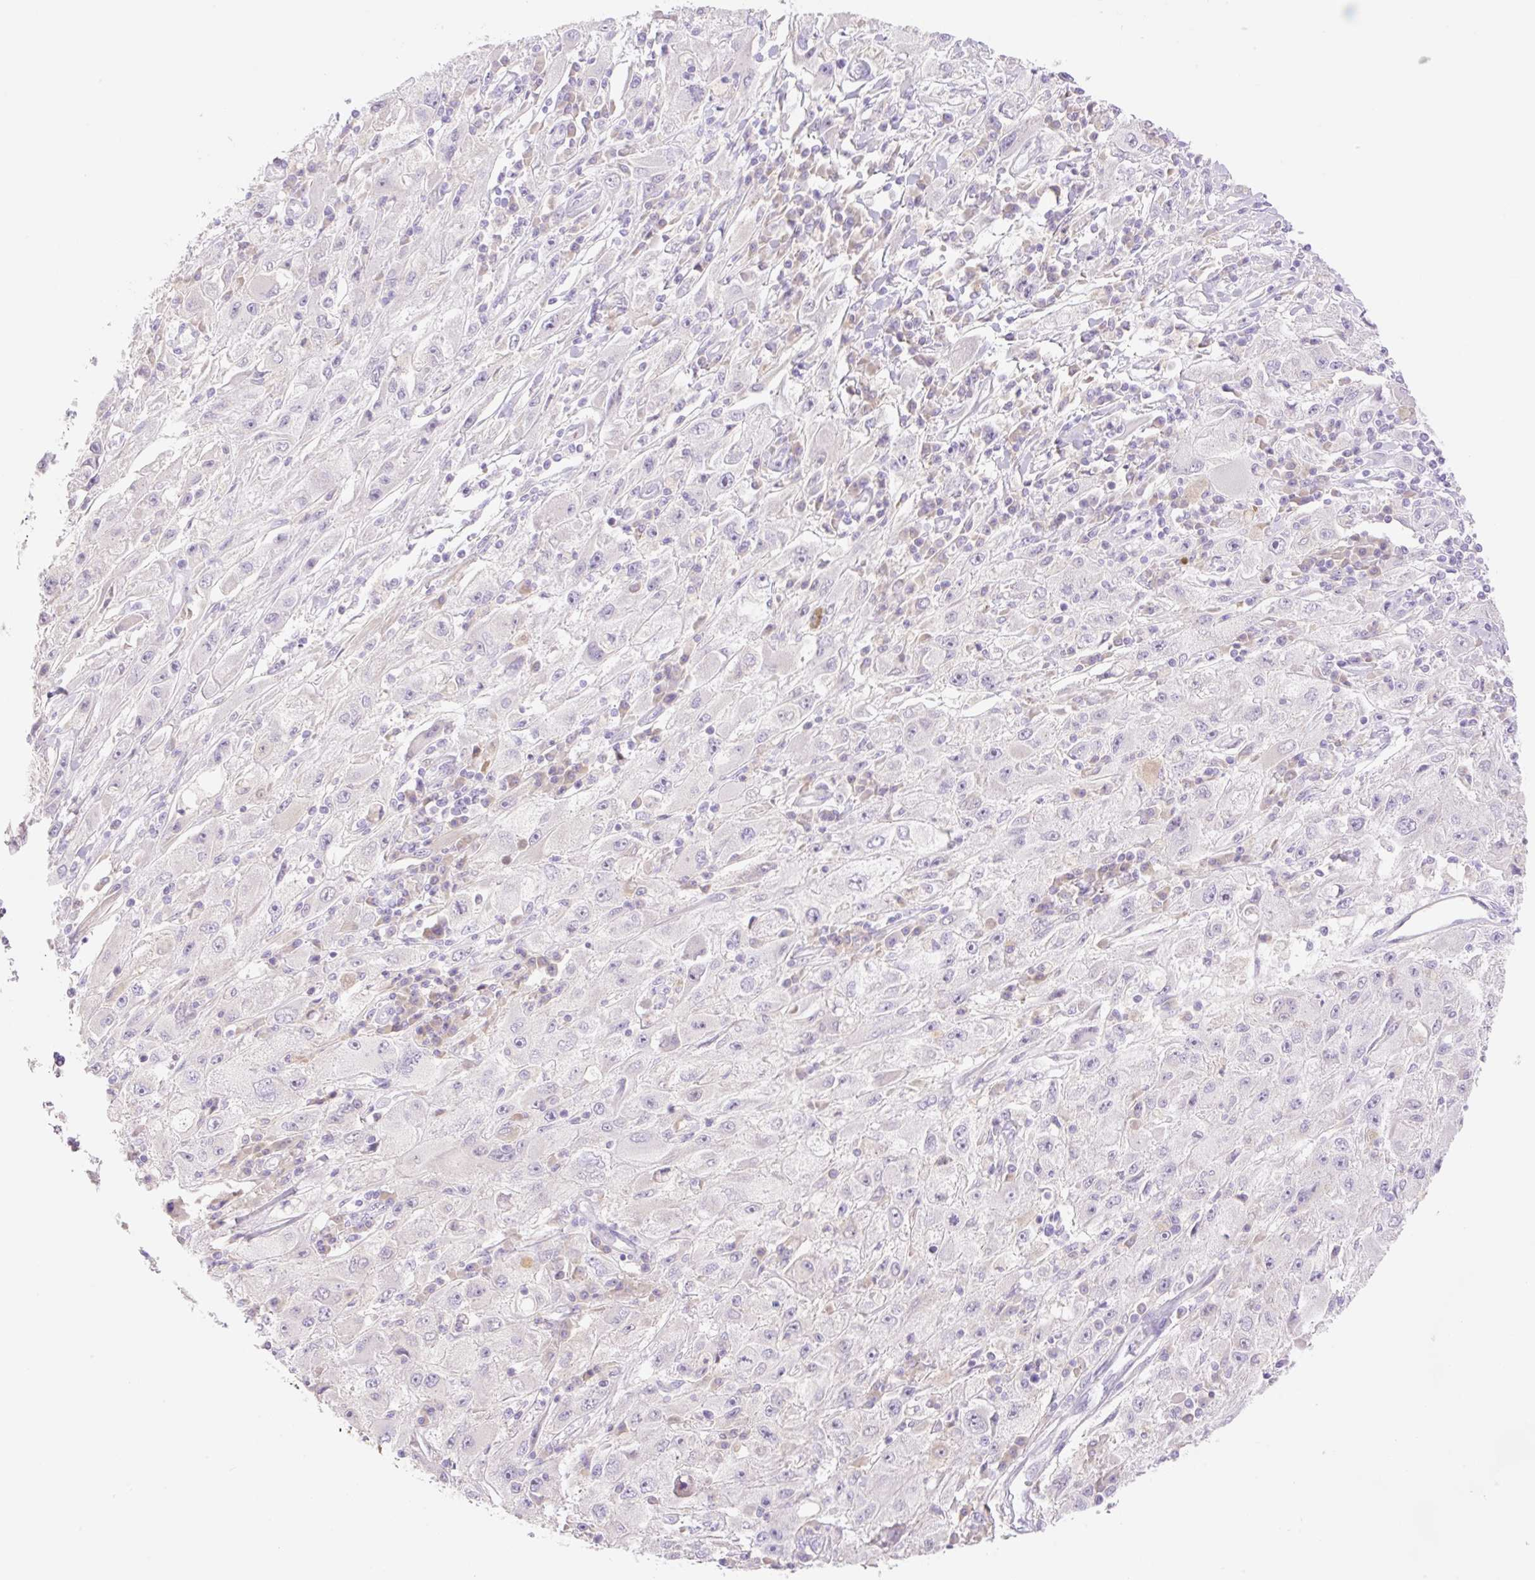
{"staining": {"intensity": "negative", "quantity": "none", "location": "none"}, "tissue": "melanoma", "cell_type": "Tumor cells", "image_type": "cancer", "snomed": [{"axis": "morphology", "description": "Malignant melanoma, Metastatic site"}, {"axis": "topography", "description": "Skin"}], "caption": "Melanoma was stained to show a protein in brown. There is no significant positivity in tumor cells. (Brightfield microscopy of DAB immunohistochemistry (IHC) at high magnification).", "gene": "DENND5A", "patient": {"sex": "male", "age": 53}}